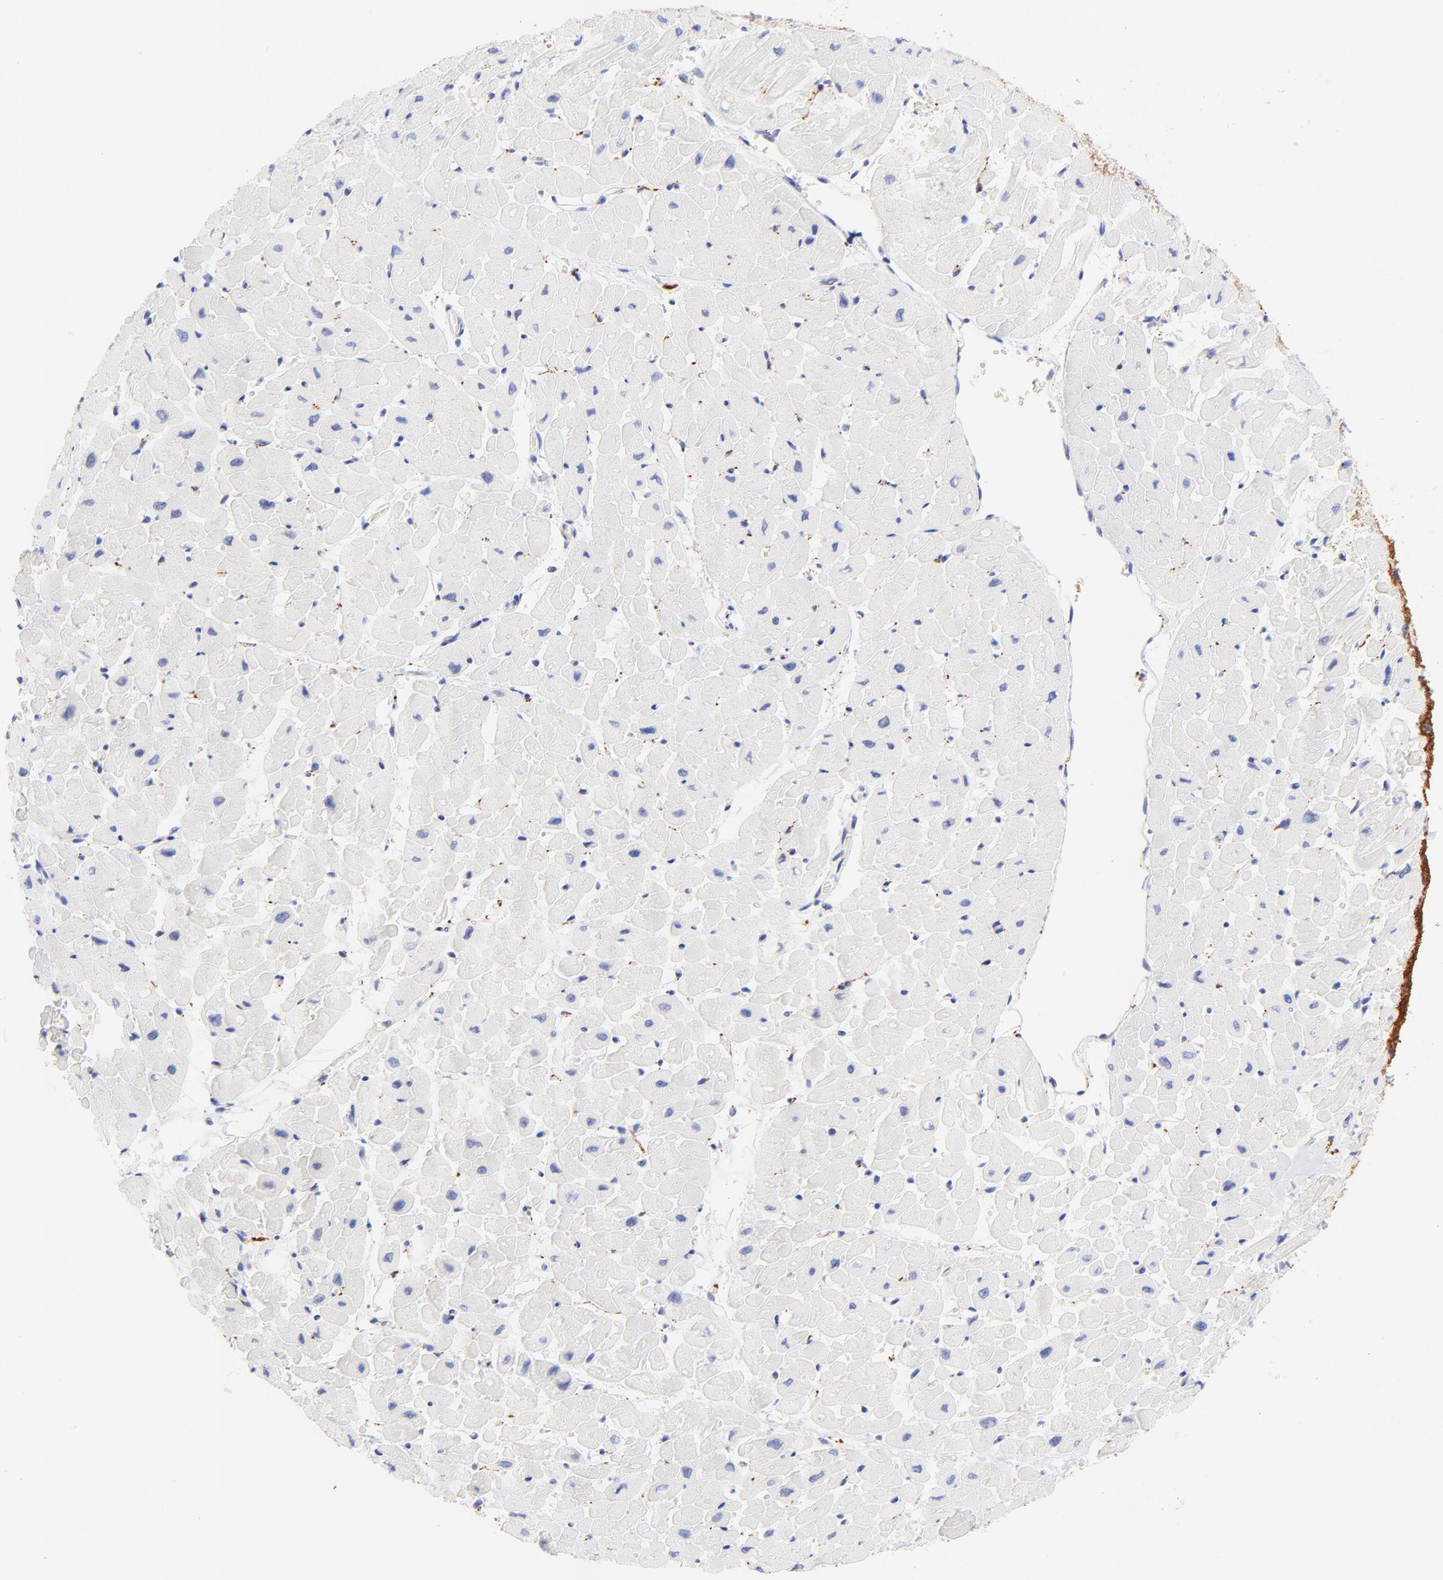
{"staining": {"intensity": "negative", "quantity": "none", "location": "none"}, "tissue": "heart muscle", "cell_type": "Cardiomyocytes", "image_type": "normal", "snomed": [{"axis": "morphology", "description": "Normal tissue, NOS"}, {"axis": "topography", "description": "Heart"}], "caption": "Heart muscle was stained to show a protein in brown. There is no significant positivity in cardiomyocytes. The staining is performed using DAB brown chromogen with nuclei counter-stained in using hematoxylin.", "gene": "FAM117B", "patient": {"sex": "male", "age": 45}}